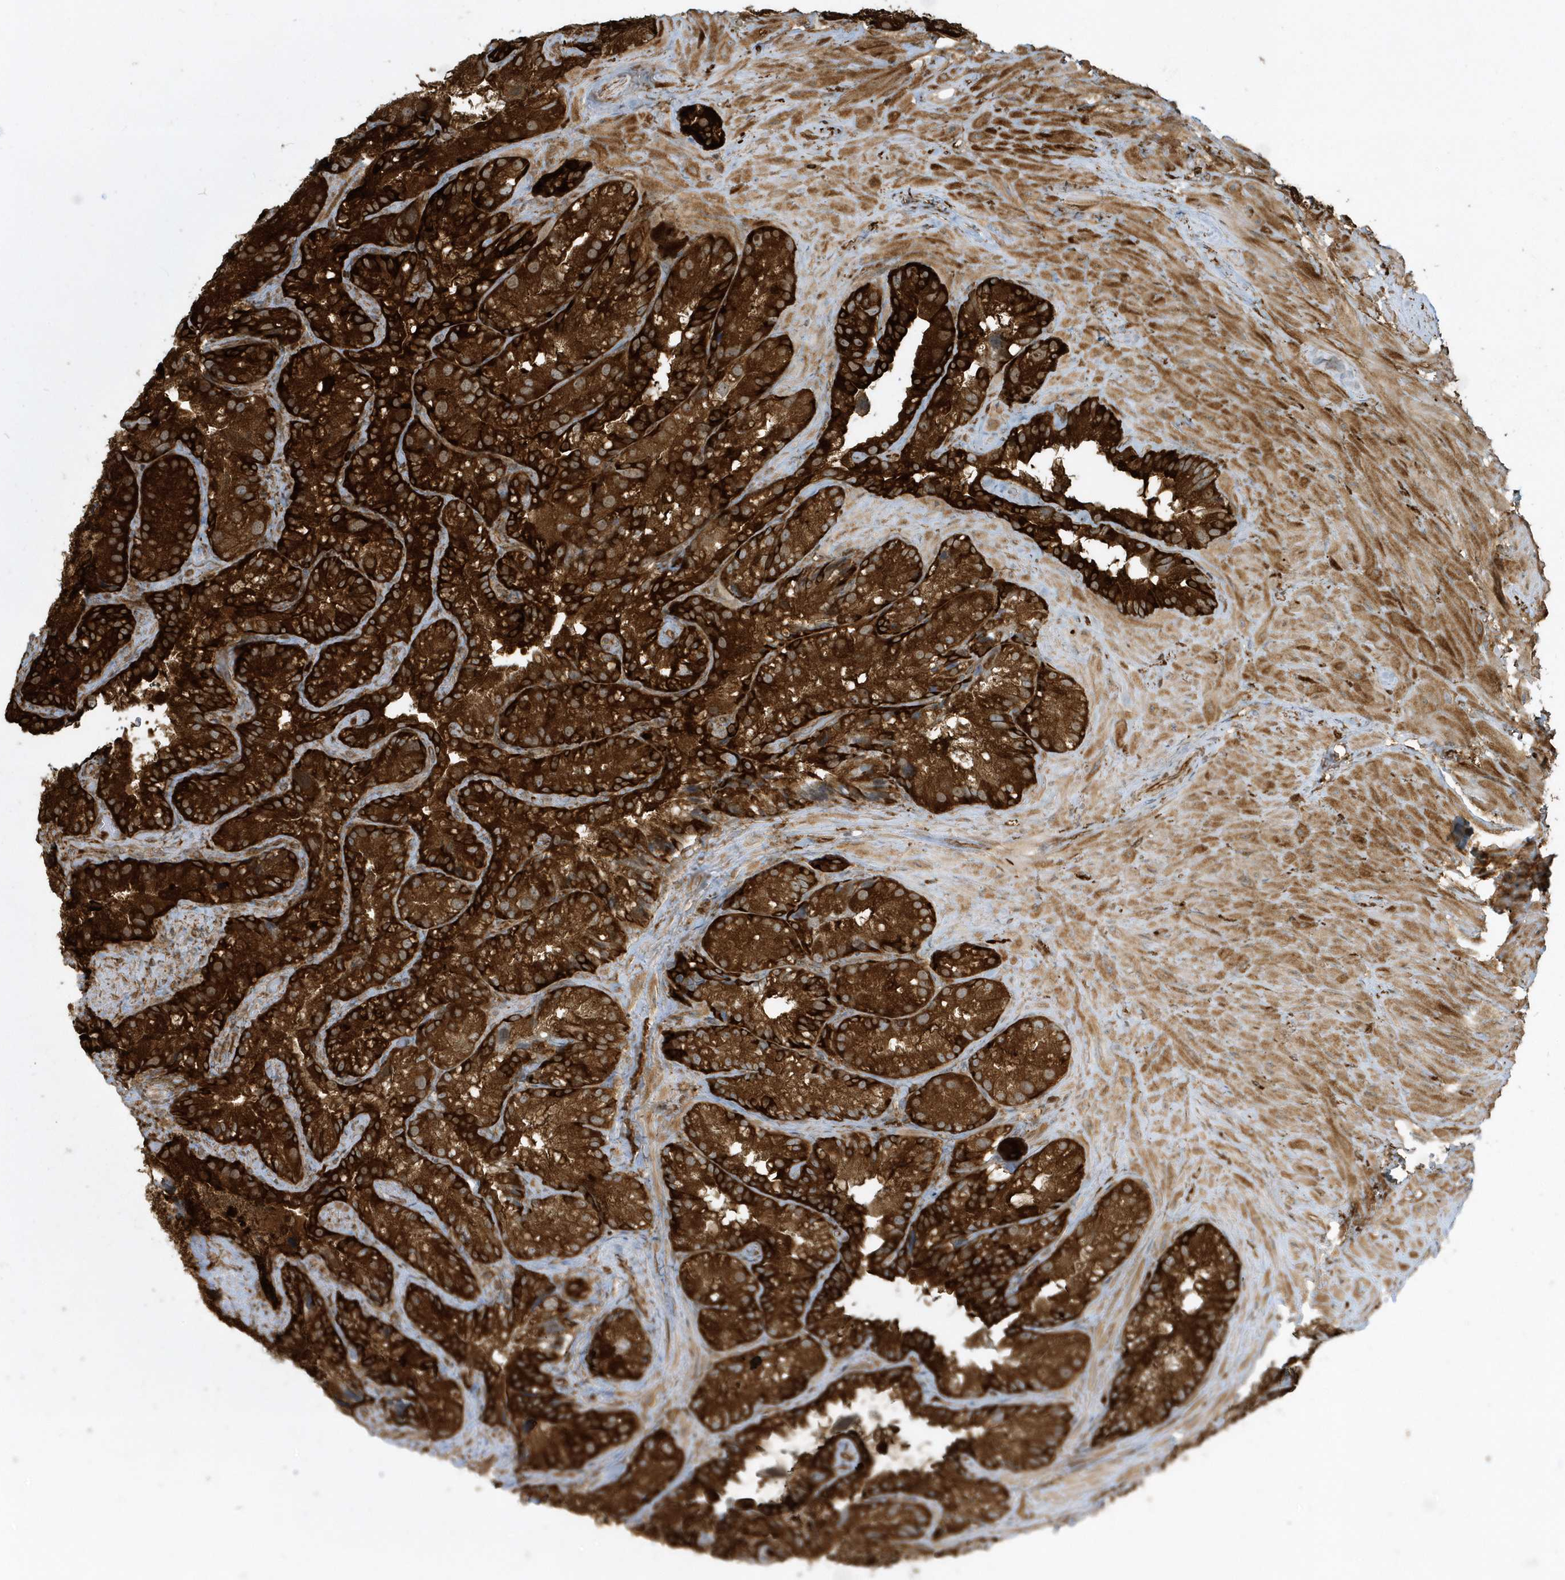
{"staining": {"intensity": "strong", "quantity": ">75%", "location": "cytoplasmic/membranous"}, "tissue": "seminal vesicle", "cell_type": "Glandular cells", "image_type": "normal", "snomed": [{"axis": "morphology", "description": "Normal tissue, NOS"}, {"axis": "topography", "description": "Prostate"}, {"axis": "topography", "description": "Seminal veicle"}], "caption": "Strong cytoplasmic/membranous protein expression is present in about >75% of glandular cells in seminal vesicle.", "gene": "CLCN6", "patient": {"sex": "male", "age": 68}}